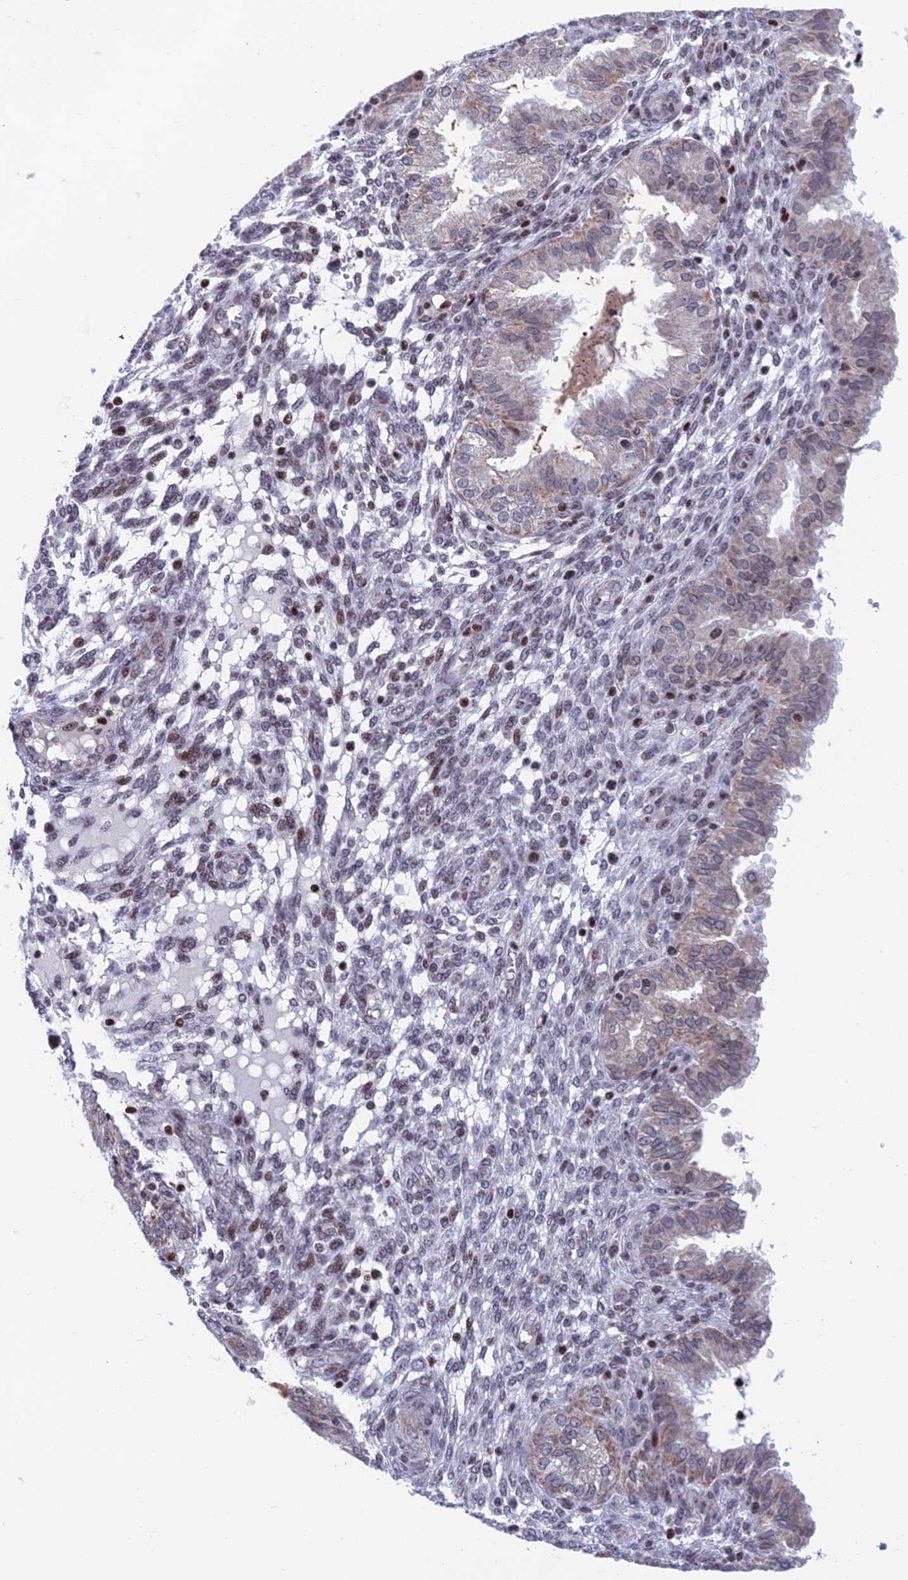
{"staining": {"intensity": "weak", "quantity": "<25%", "location": "nuclear"}, "tissue": "endometrium", "cell_type": "Cells in endometrial stroma", "image_type": "normal", "snomed": [{"axis": "morphology", "description": "Normal tissue, NOS"}, {"axis": "topography", "description": "Endometrium"}], "caption": "Immunohistochemical staining of benign endometrium displays no significant staining in cells in endometrial stroma. (IHC, brightfield microscopy, high magnification).", "gene": "AFF3", "patient": {"sex": "female", "age": 33}}